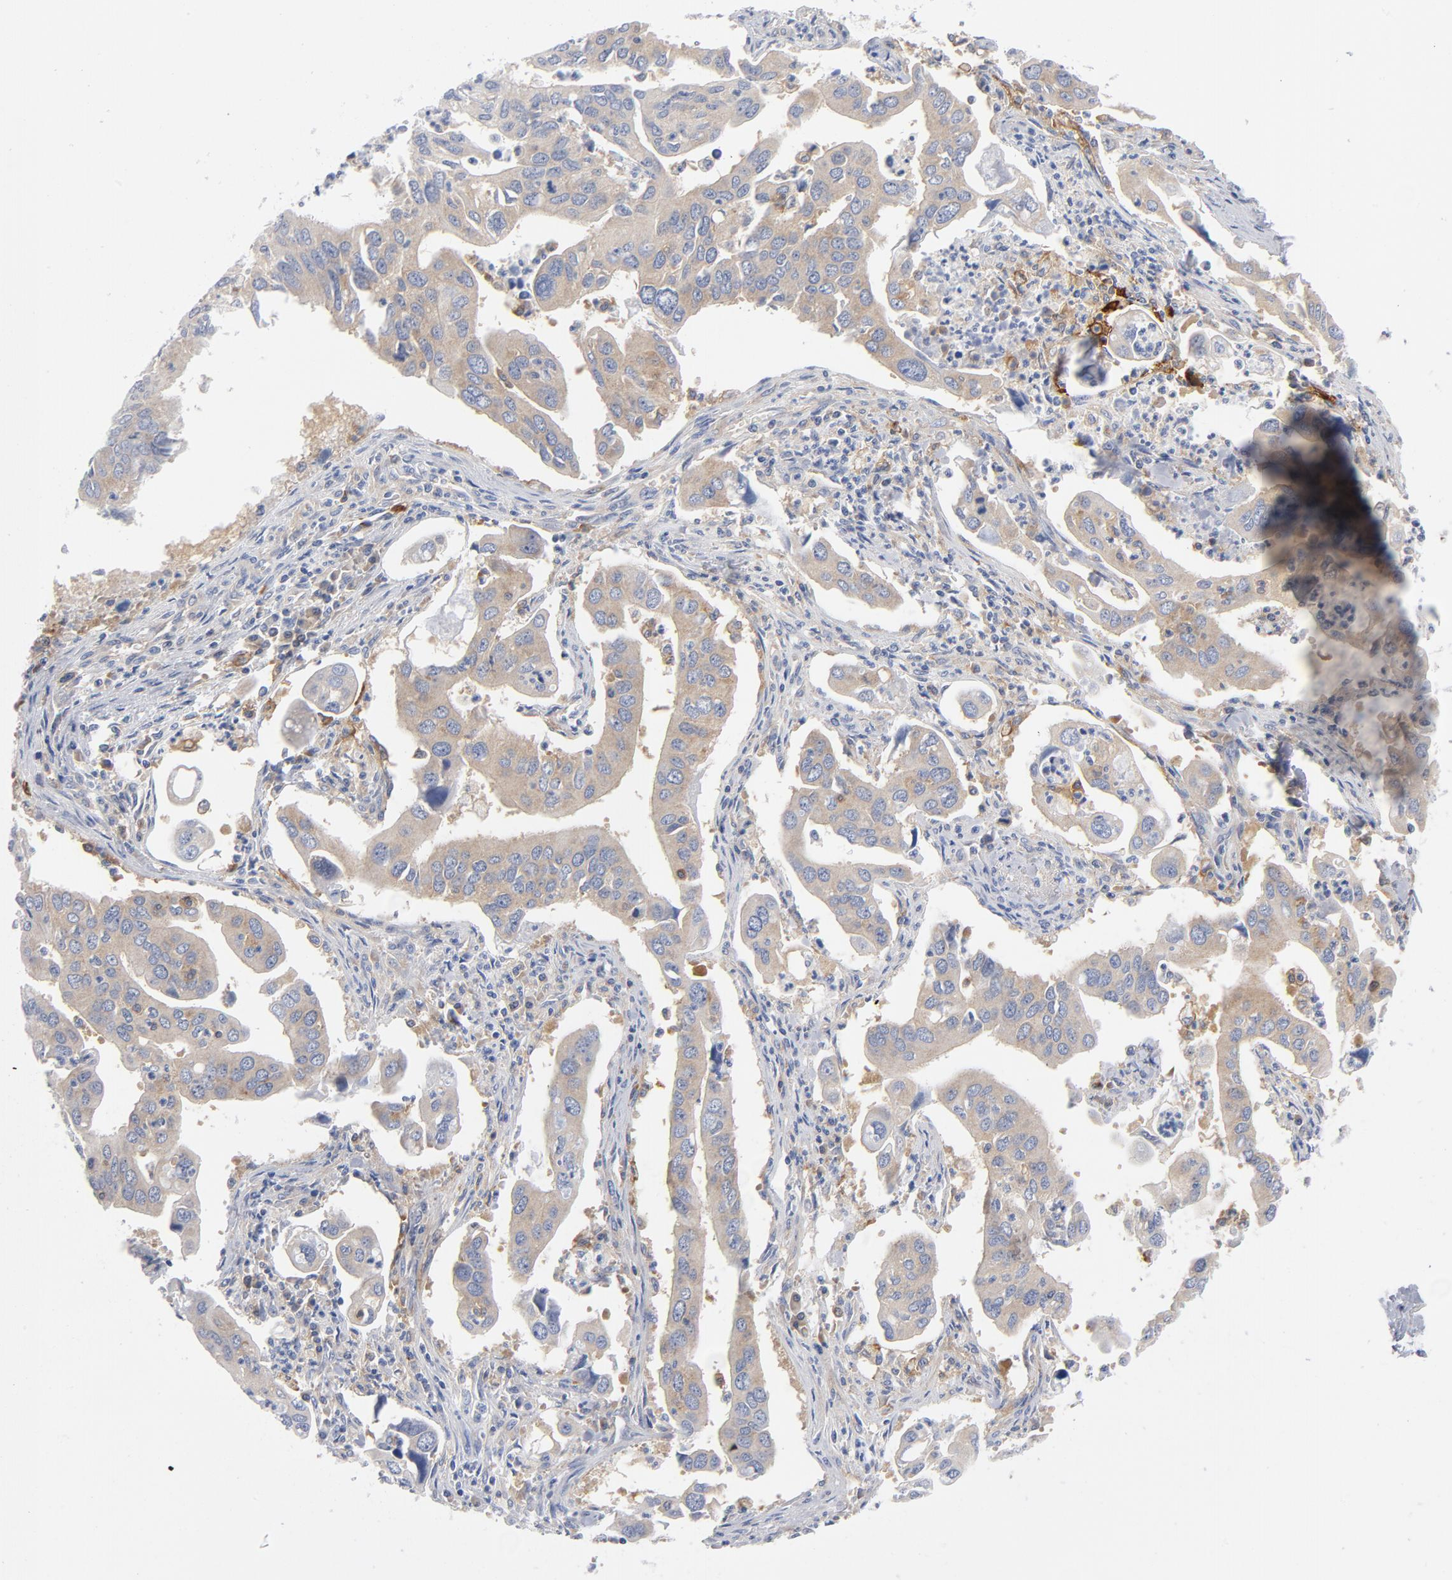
{"staining": {"intensity": "weak", "quantity": "25%-75%", "location": "cytoplasmic/membranous"}, "tissue": "lung cancer", "cell_type": "Tumor cells", "image_type": "cancer", "snomed": [{"axis": "morphology", "description": "Adenocarcinoma, NOS"}, {"axis": "topography", "description": "Lung"}], "caption": "This is a histology image of IHC staining of lung cancer, which shows weak expression in the cytoplasmic/membranous of tumor cells.", "gene": "CD86", "patient": {"sex": "male", "age": 48}}